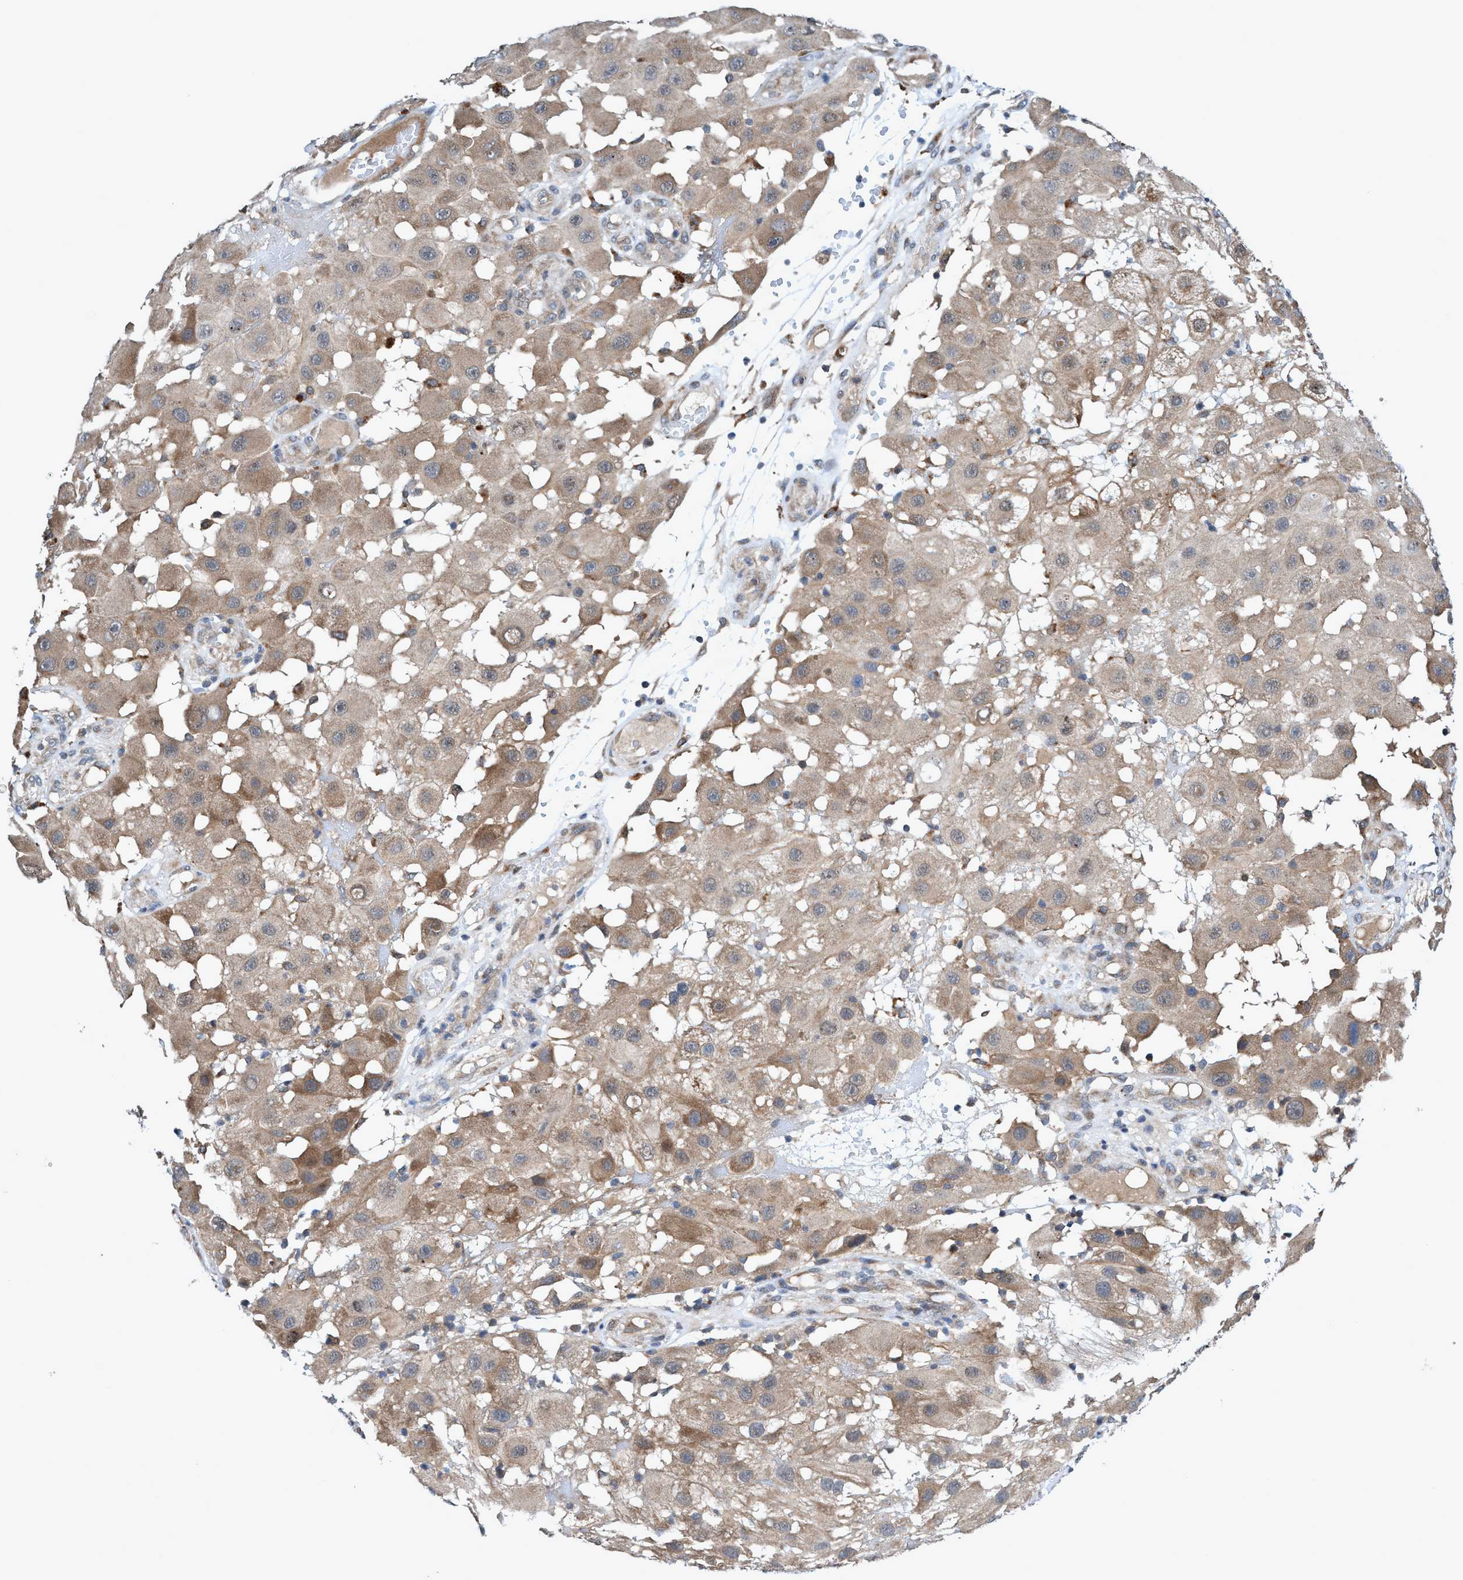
{"staining": {"intensity": "weak", "quantity": ">75%", "location": "cytoplasmic/membranous"}, "tissue": "melanoma", "cell_type": "Tumor cells", "image_type": "cancer", "snomed": [{"axis": "morphology", "description": "Malignant melanoma, NOS"}, {"axis": "topography", "description": "Skin"}], "caption": "Immunohistochemical staining of melanoma demonstrates low levels of weak cytoplasmic/membranous positivity in about >75% of tumor cells.", "gene": "TRIM65", "patient": {"sex": "female", "age": 81}}